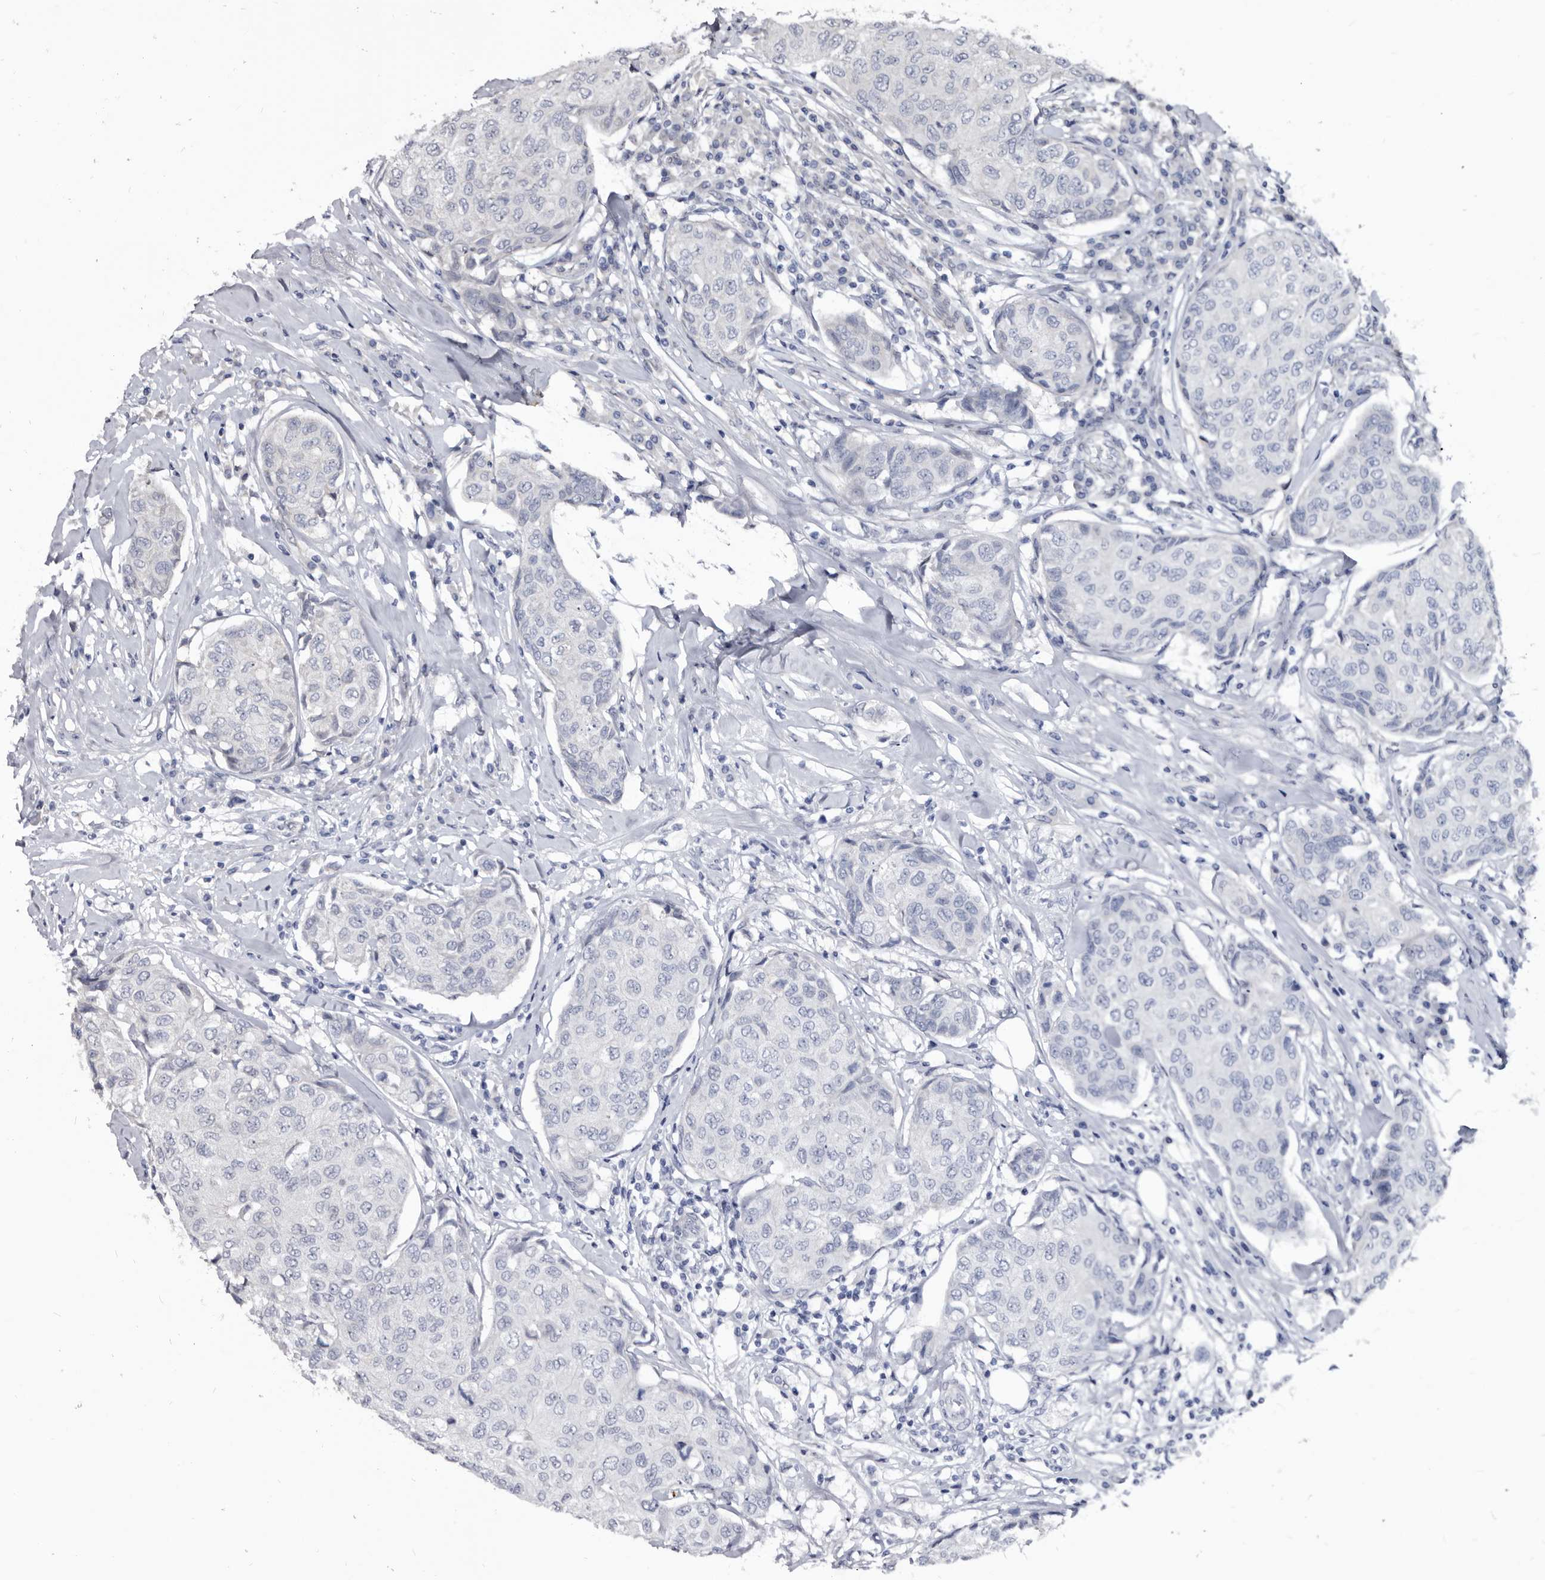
{"staining": {"intensity": "negative", "quantity": "none", "location": "none"}, "tissue": "breast cancer", "cell_type": "Tumor cells", "image_type": "cancer", "snomed": [{"axis": "morphology", "description": "Duct carcinoma"}, {"axis": "topography", "description": "Breast"}], "caption": "Human intraductal carcinoma (breast) stained for a protein using immunohistochemistry (IHC) shows no staining in tumor cells.", "gene": "PROM1", "patient": {"sex": "female", "age": 80}}